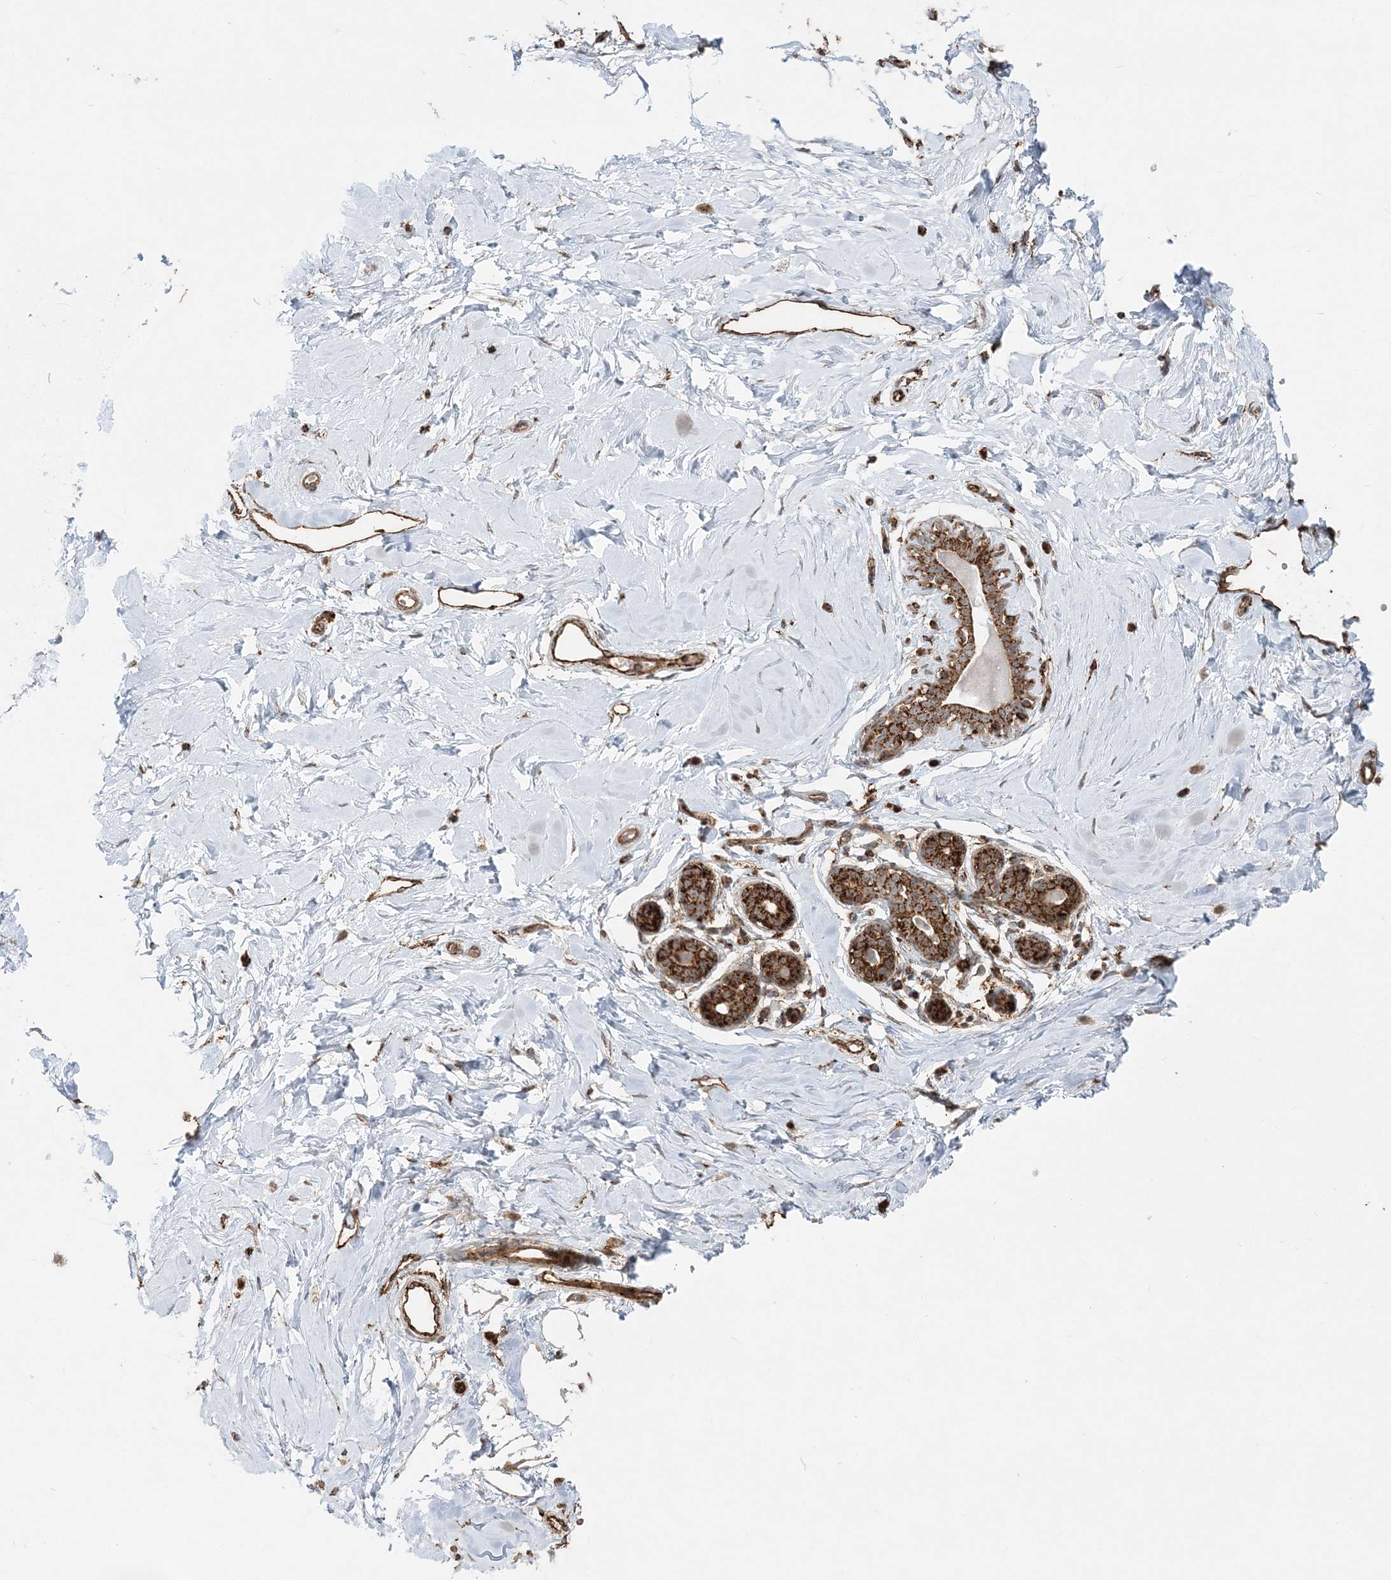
{"staining": {"intensity": "weak", "quantity": "25%-75%", "location": "cytoplasmic/membranous"}, "tissue": "breast", "cell_type": "Adipocytes", "image_type": "normal", "snomed": [{"axis": "morphology", "description": "Normal tissue, NOS"}, {"axis": "morphology", "description": "Adenoma, NOS"}, {"axis": "topography", "description": "Breast"}], "caption": "Normal breast exhibits weak cytoplasmic/membranous staining in approximately 25%-75% of adipocytes, visualized by immunohistochemistry. The staining was performed using DAB (3,3'-diaminobenzidine) to visualize the protein expression in brown, while the nuclei were stained in blue with hematoxylin (Magnification: 20x).", "gene": "LRPPRC", "patient": {"sex": "female", "age": 23}}